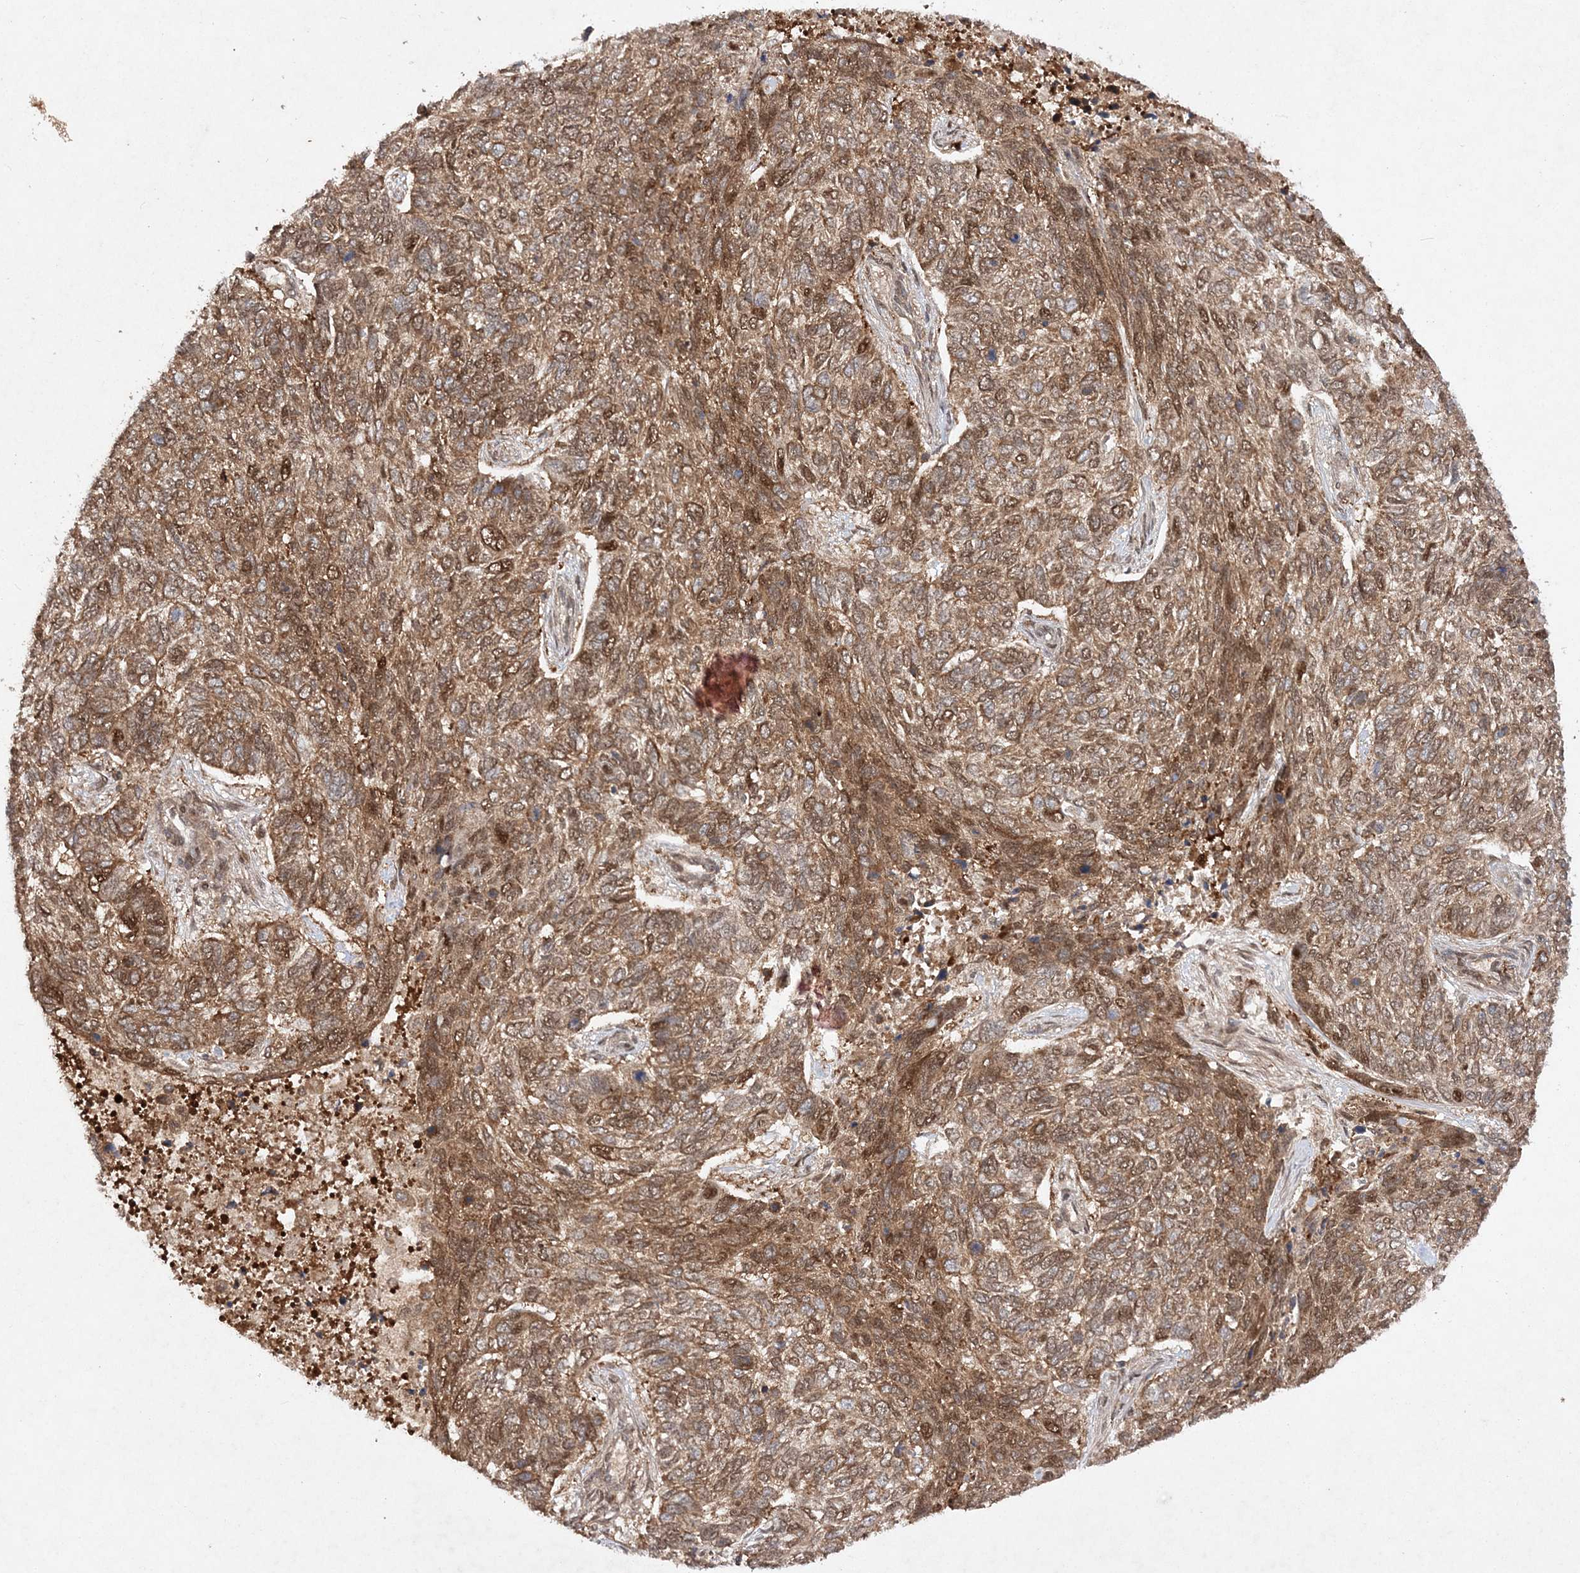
{"staining": {"intensity": "moderate", "quantity": ">75%", "location": "cytoplasmic/membranous,nuclear"}, "tissue": "skin cancer", "cell_type": "Tumor cells", "image_type": "cancer", "snomed": [{"axis": "morphology", "description": "Basal cell carcinoma"}, {"axis": "topography", "description": "Skin"}], "caption": "IHC image of human basal cell carcinoma (skin) stained for a protein (brown), which exhibits medium levels of moderate cytoplasmic/membranous and nuclear staining in about >75% of tumor cells.", "gene": "NIF3L1", "patient": {"sex": "female", "age": 65}}